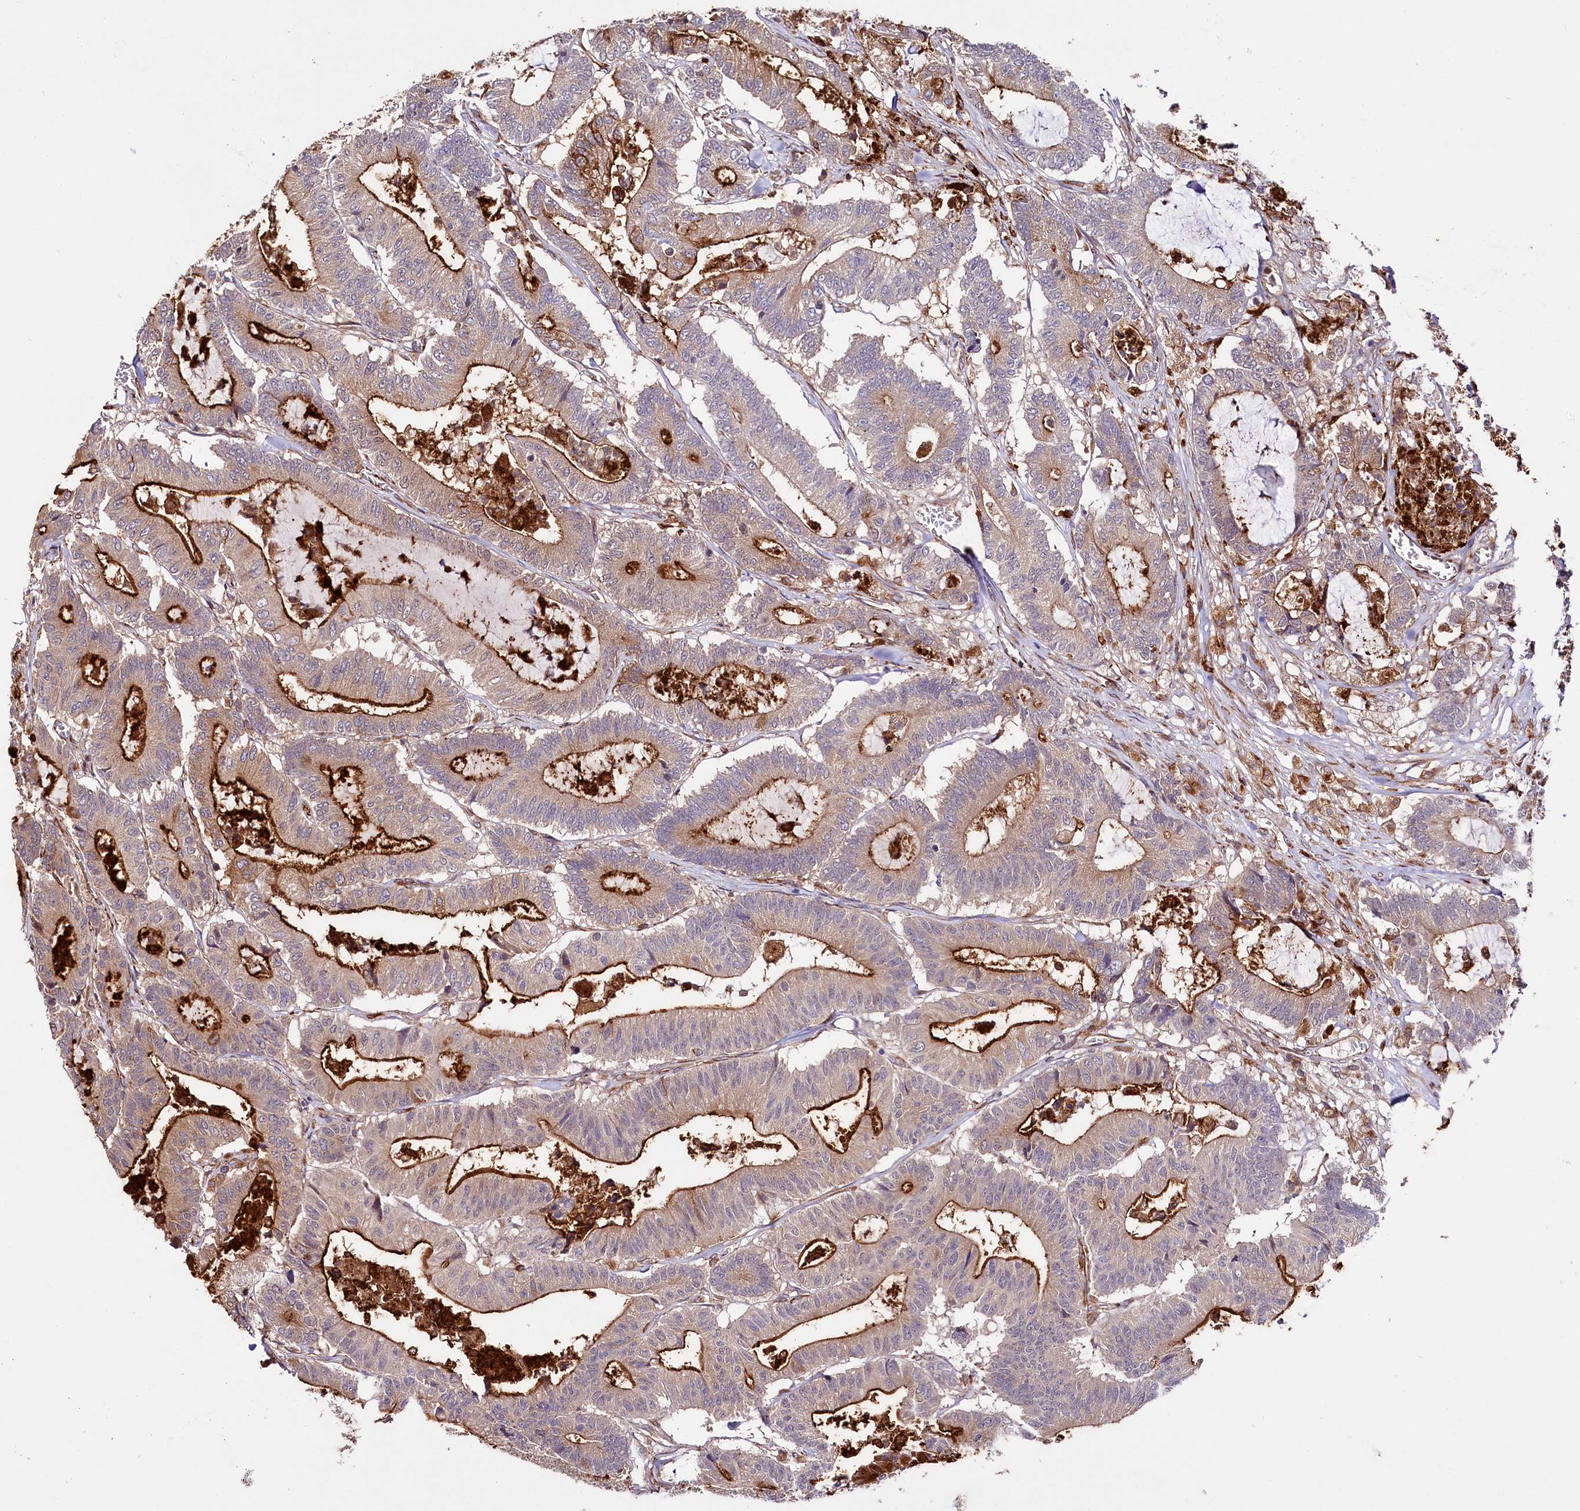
{"staining": {"intensity": "strong", "quantity": "25%-75%", "location": "cytoplasmic/membranous"}, "tissue": "colorectal cancer", "cell_type": "Tumor cells", "image_type": "cancer", "snomed": [{"axis": "morphology", "description": "Adenocarcinoma, NOS"}, {"axis": "topography", "description": "Colon"}], "caption": "Protein expression analysis of adenocarcinoma (colorectal) exhibits strong cytoplasmic/membranous staining in approximately 25%-75% of tumor cells.", "gene": "TTC12", "patient": {"sex": "female", "age": 84}}